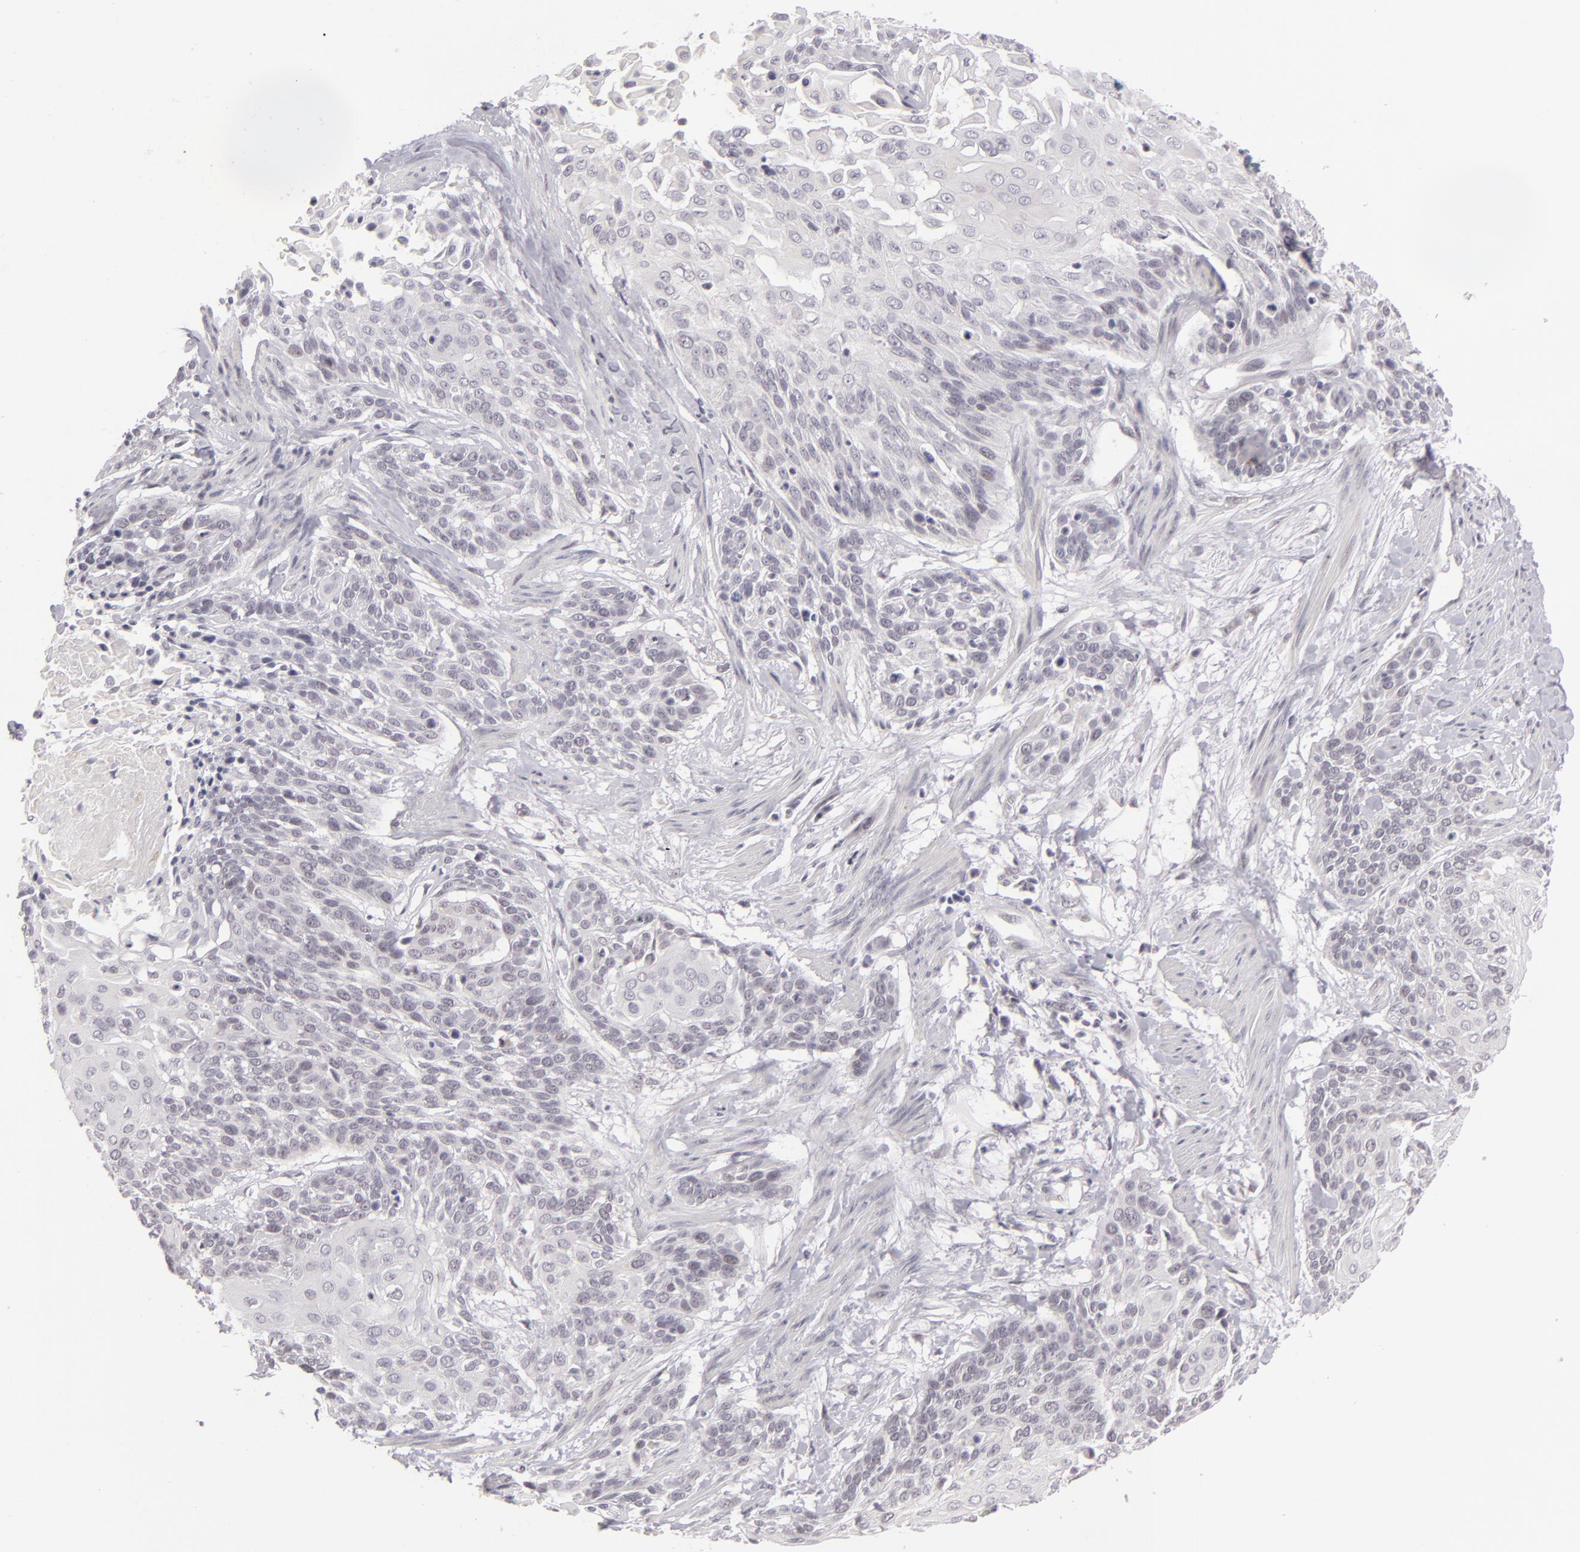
{"staining": {"intensity": "negative", "quantity": "none", "location": "none"}, "tissue": "cervical cancer", "cell_type": "Tumor cells", "image_type": "cancer", "snomed": [{"axis": "morphology", "description": "Squamous cell carcinoma, NOS"}, {"axis": "topography", "description": "Cervix"}], "caption": "DAB (3,3'-diaminobenzidine) immunohistochemical staining of human cervical cancer (squamous cell carcinoma) exhibits no significant positivity in tumor cells. (Brightfield microscopy of DAB (3,3'-diaminobenzidine) IHC at high magnification).", "gene": "ZNF205", "patient": {"sex": "female", "age": 57}}